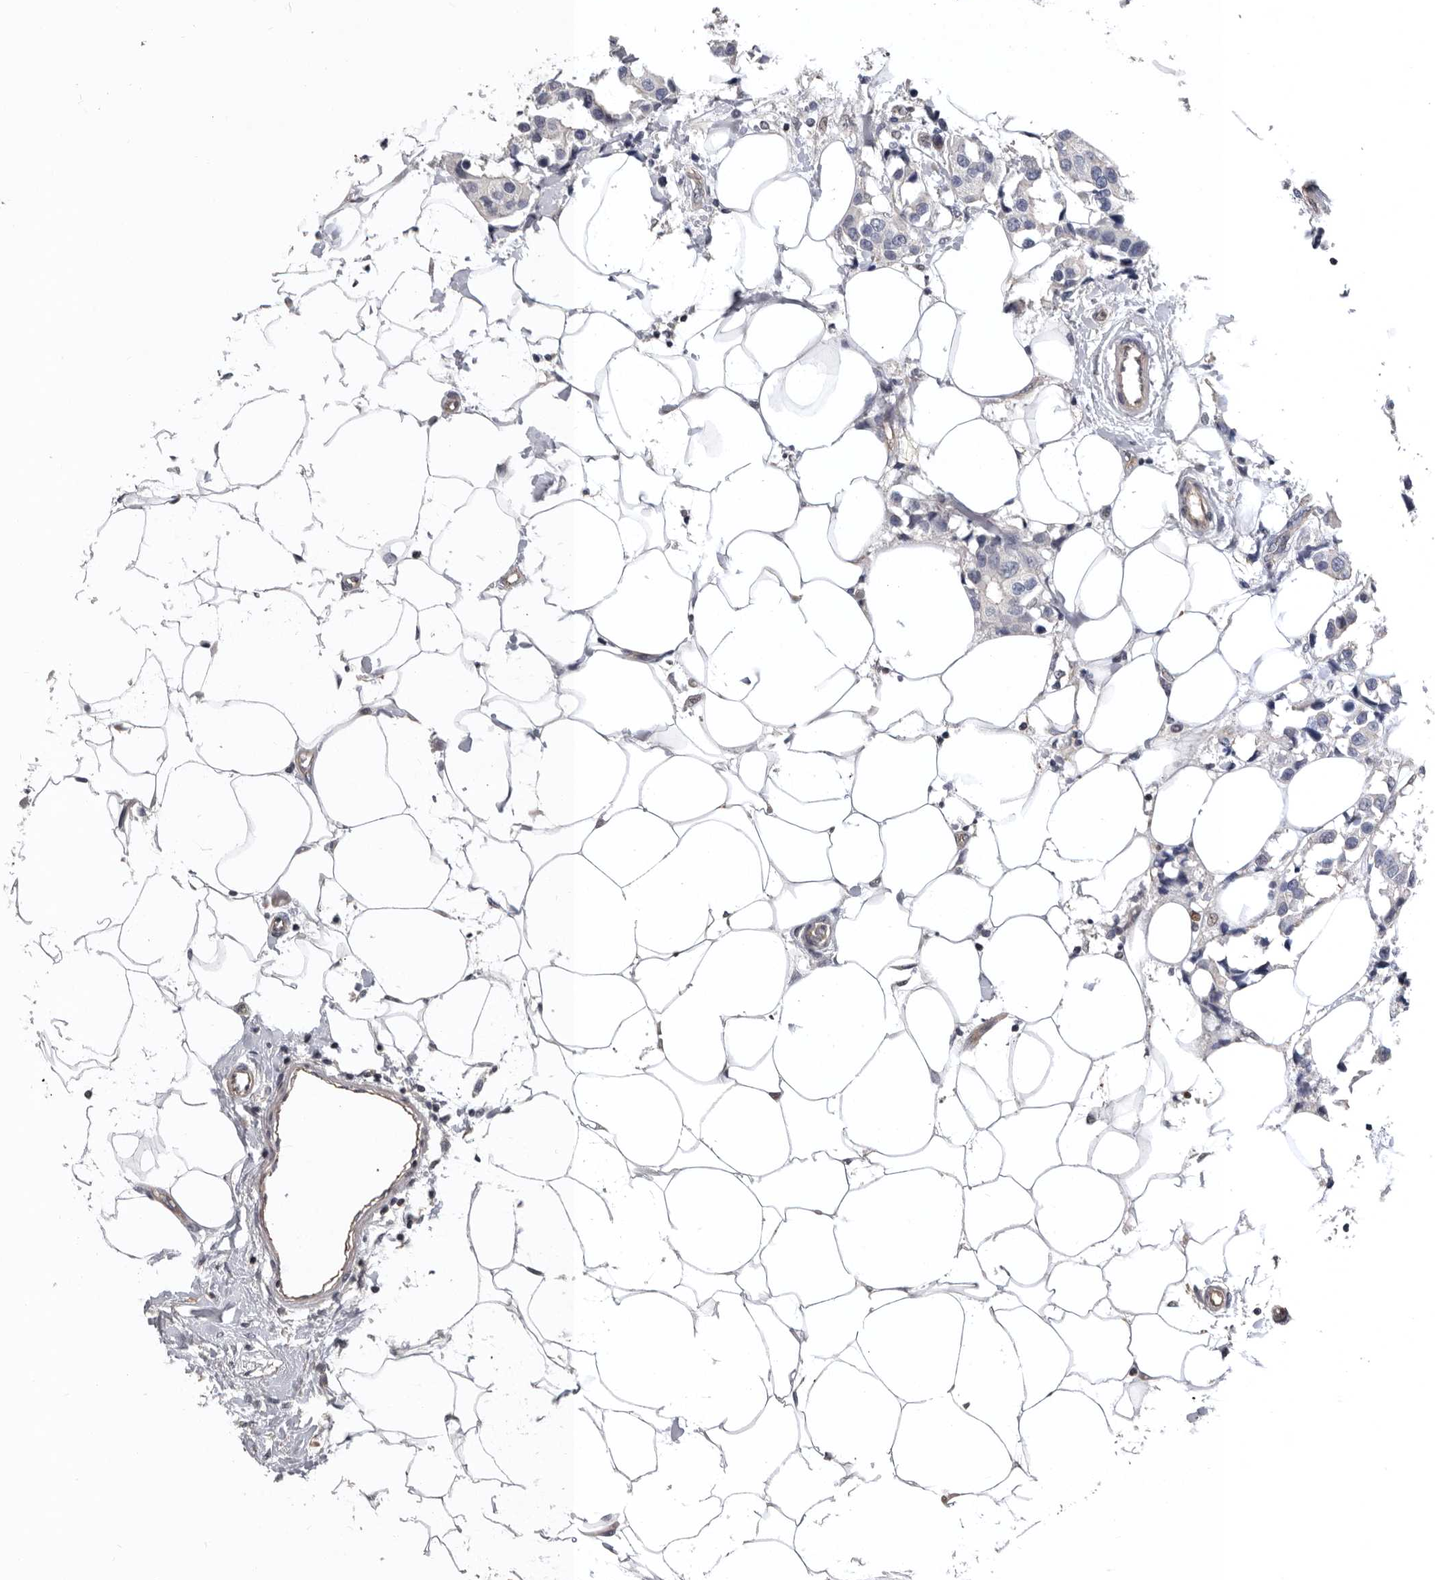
{"staining": {"intensity": "negative", "quantity": "none", "location": "none"}, "tissue": "breast cancer", "cell_type": "Tumor cells", "image_type": "cancer", "snomed": [{"axis": "morphology", "description": "Normal tissue, NOS"}, {"axis": "morphology", "description": "Duct carcinoma"}, {"axis": "topography", "description": "Breast"}], "caption": "A photomicrograph of human intraductal carcinoma (breast) is negative for staining in tumor cells.", "gene": "RNF217", "patient": {"sex": "female", "age": 39}}